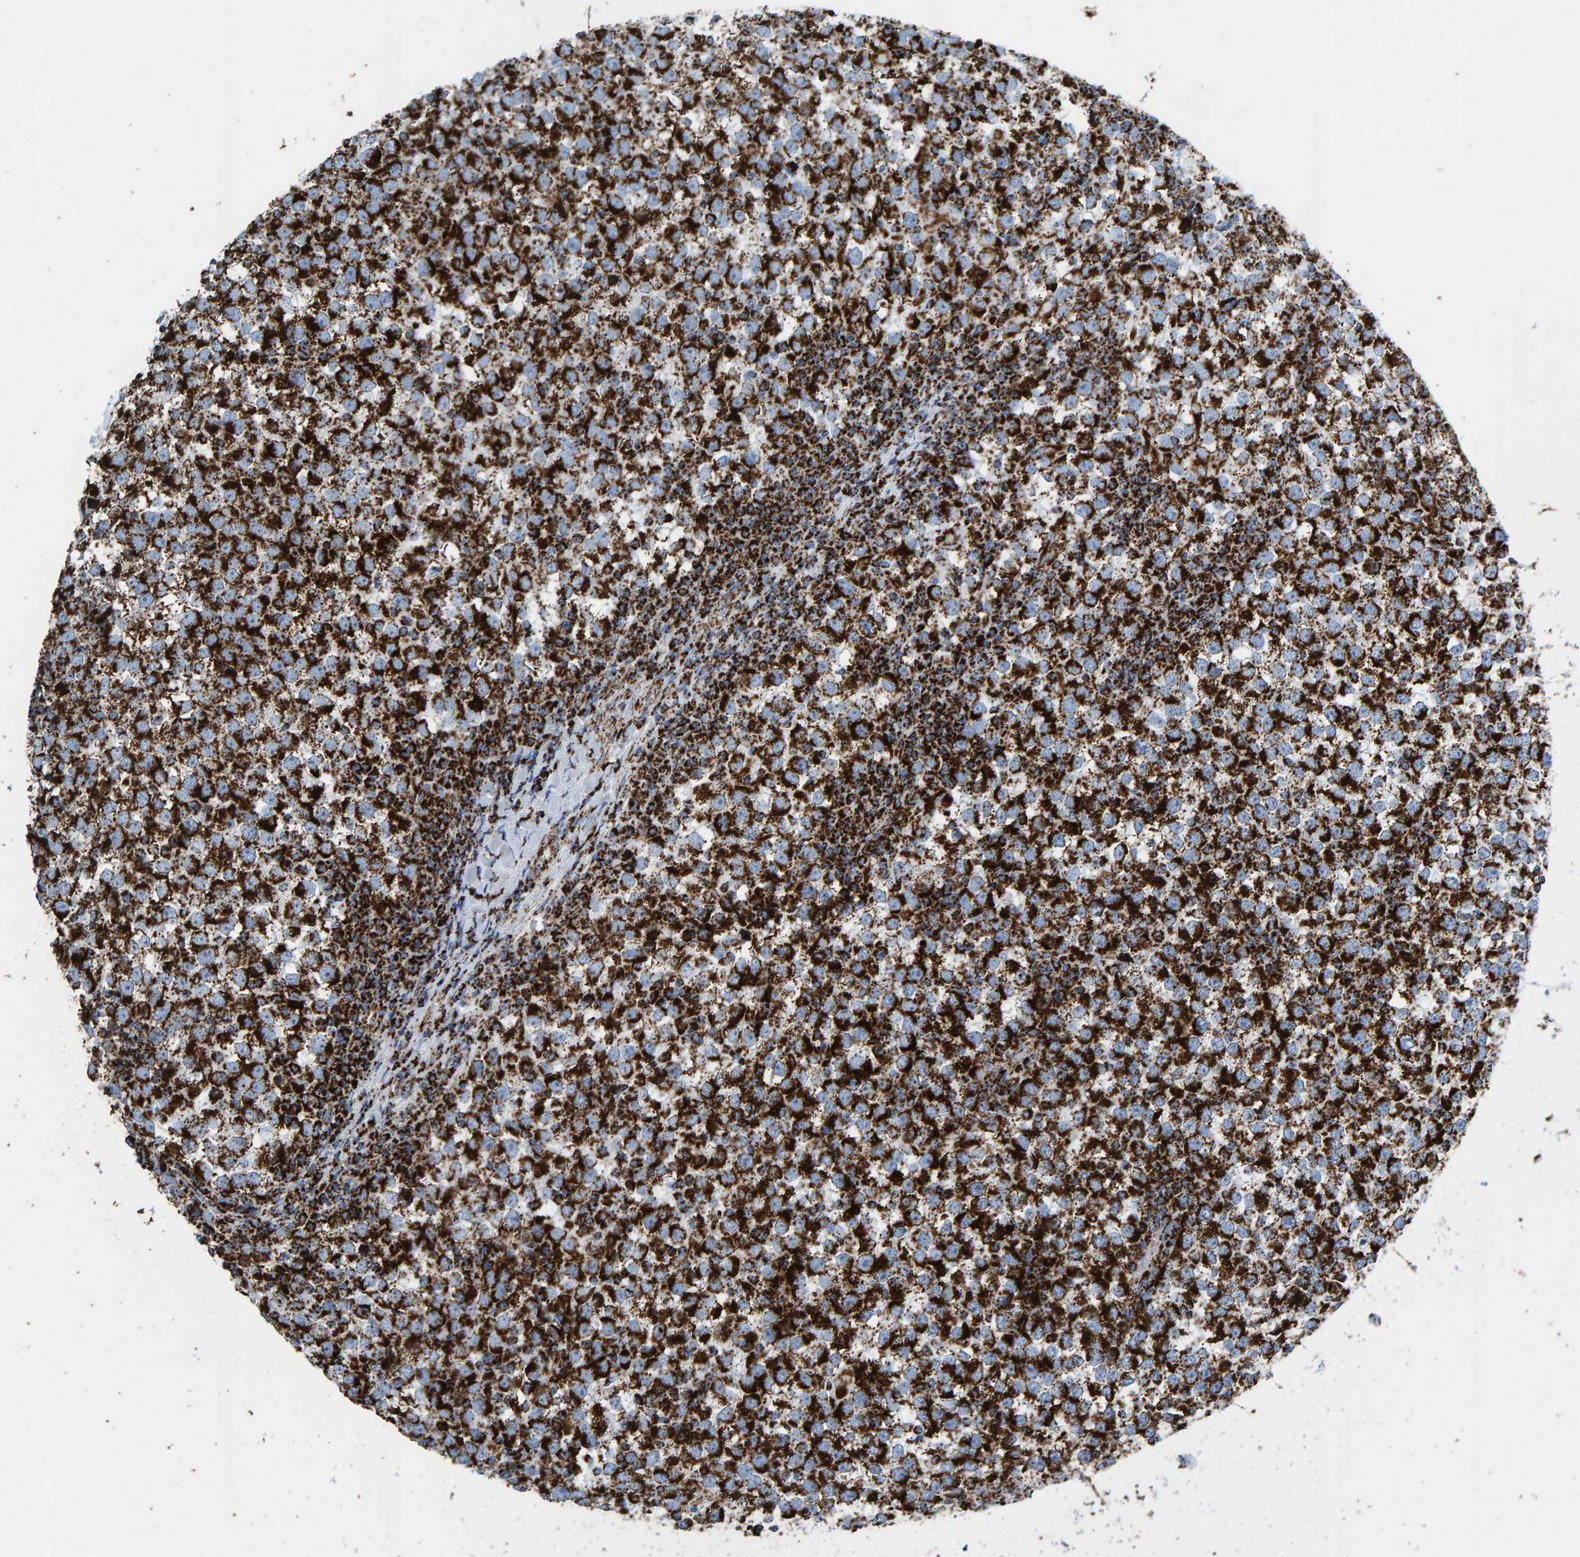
{"staining": {"intensity": "strong", "quantity": ">75%", "location": "cytoplasmic/membranous"}, "tissue": "testis cancer", "cell_type": "Tumor cells", "image_type": "cancer", "snomed": [{"axis": "morphology", "description": "Seminoma, NOS"}, {"axis": "topography", "description": "Testis"}], "caption": "Immunohistochemistry (DAB (3,3'-diaminobenzidine)) staining of human testis seminoma demonstrates strong cytoplasmic/membranous protein positivity in approximately >75% of tumor cells.", "gene": "ENSG00000262660", "patient": {"sex": "male", "age": 65}}